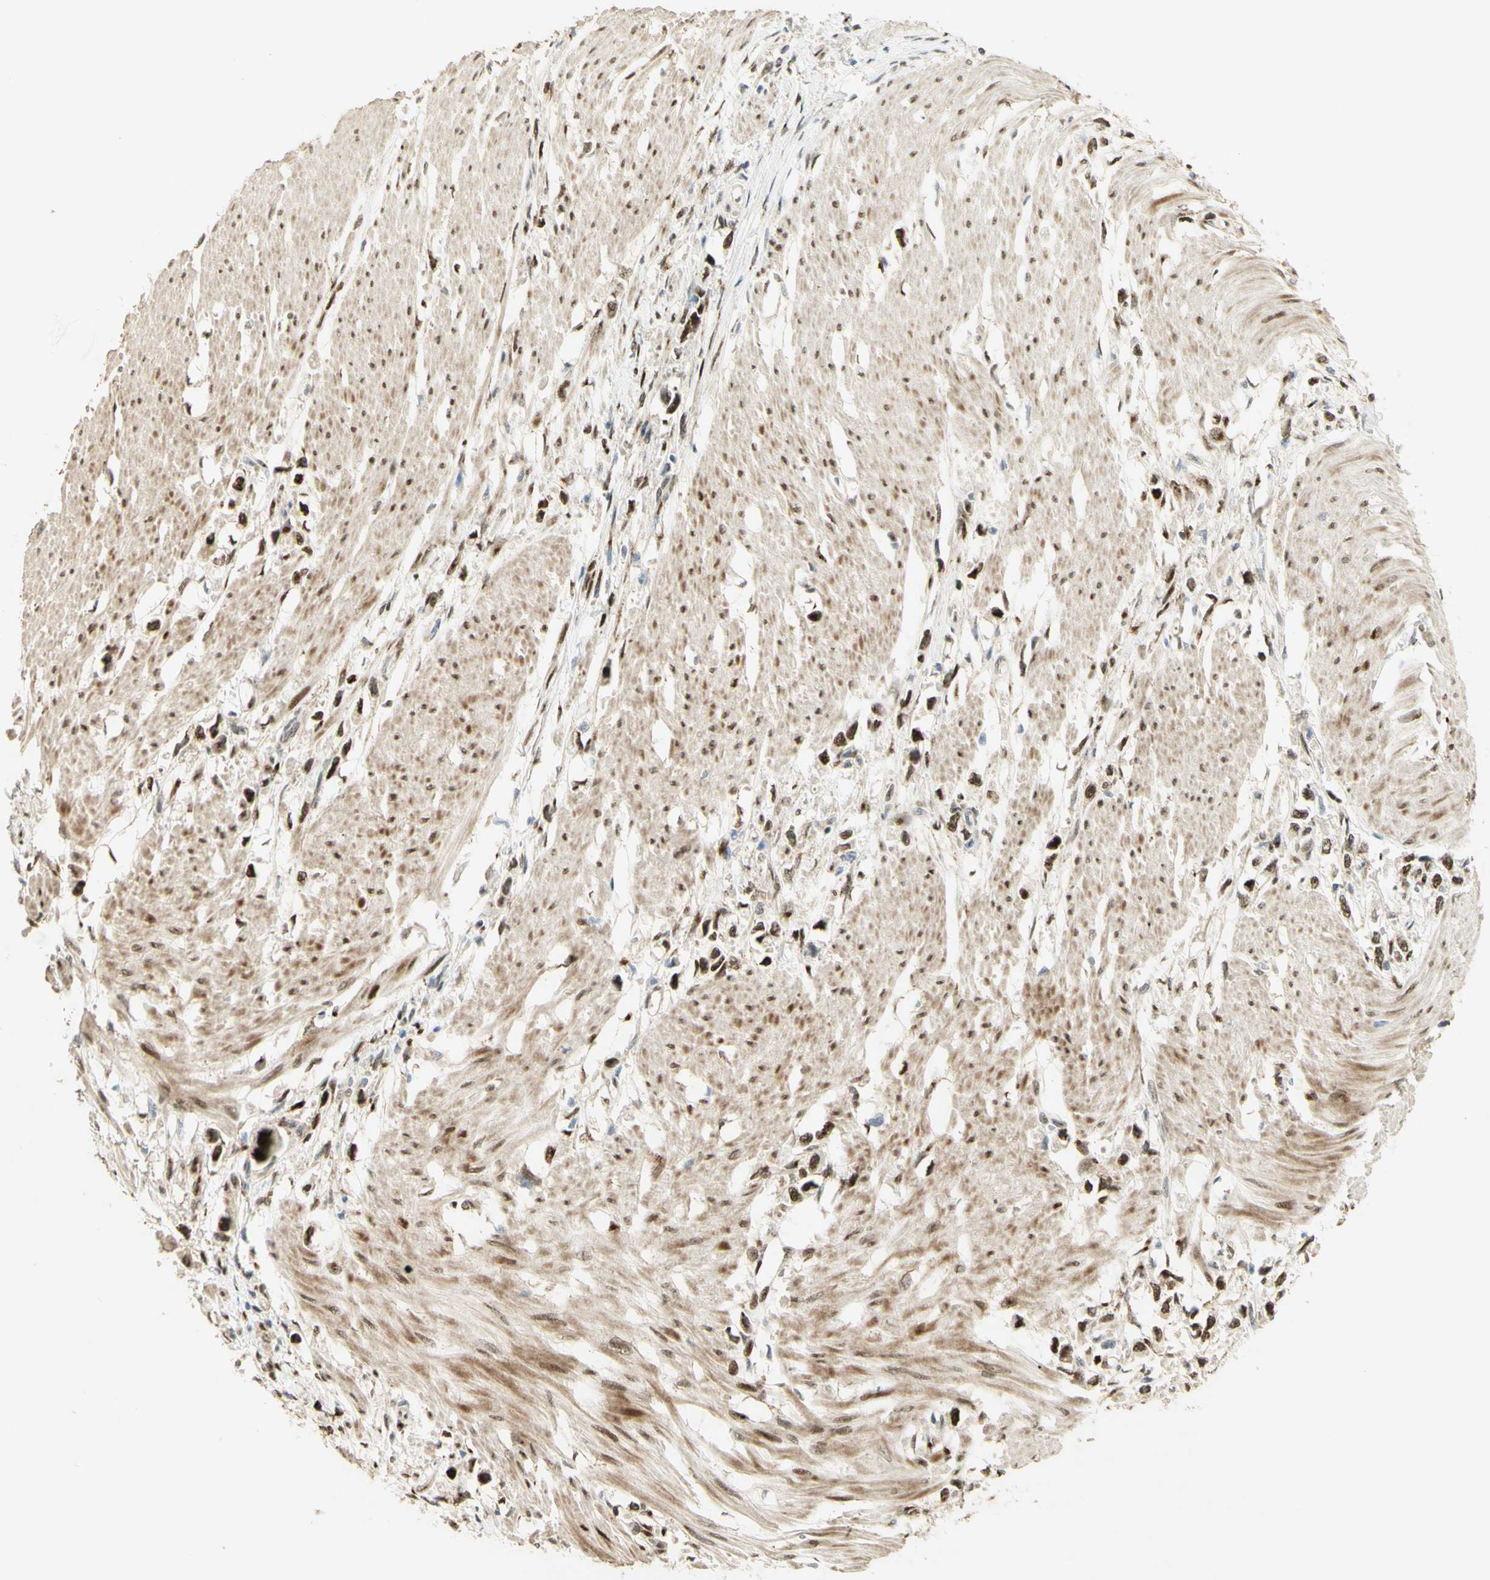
{"staining": {"intensity": "strong", "quantity": ">75%", "location": "nuclear"}, "tissue": "stomach cancer", "cell_type": "Tumor cells", "image_type": "cancer", "snomed": [{"axis": "morphology", "description": "Adenocarcinoma, NOS"}, {"axis": "topography", "description": "Stomach"}], "caption": "DAB immunohistochemical staining of human adenocarcinoma (stomach) demonstrates strong nuclear protein positivity in about >75% of tumor cells. The staining was performed using DAB (3,3'-diaminobenzidine) to visualize the protein expression in brown, while the nuclei were stained in blue with hematoxylin (Magnification: 20x).", "gene": "FOXP1", "patient": {"sex": "female", "age": 59}}